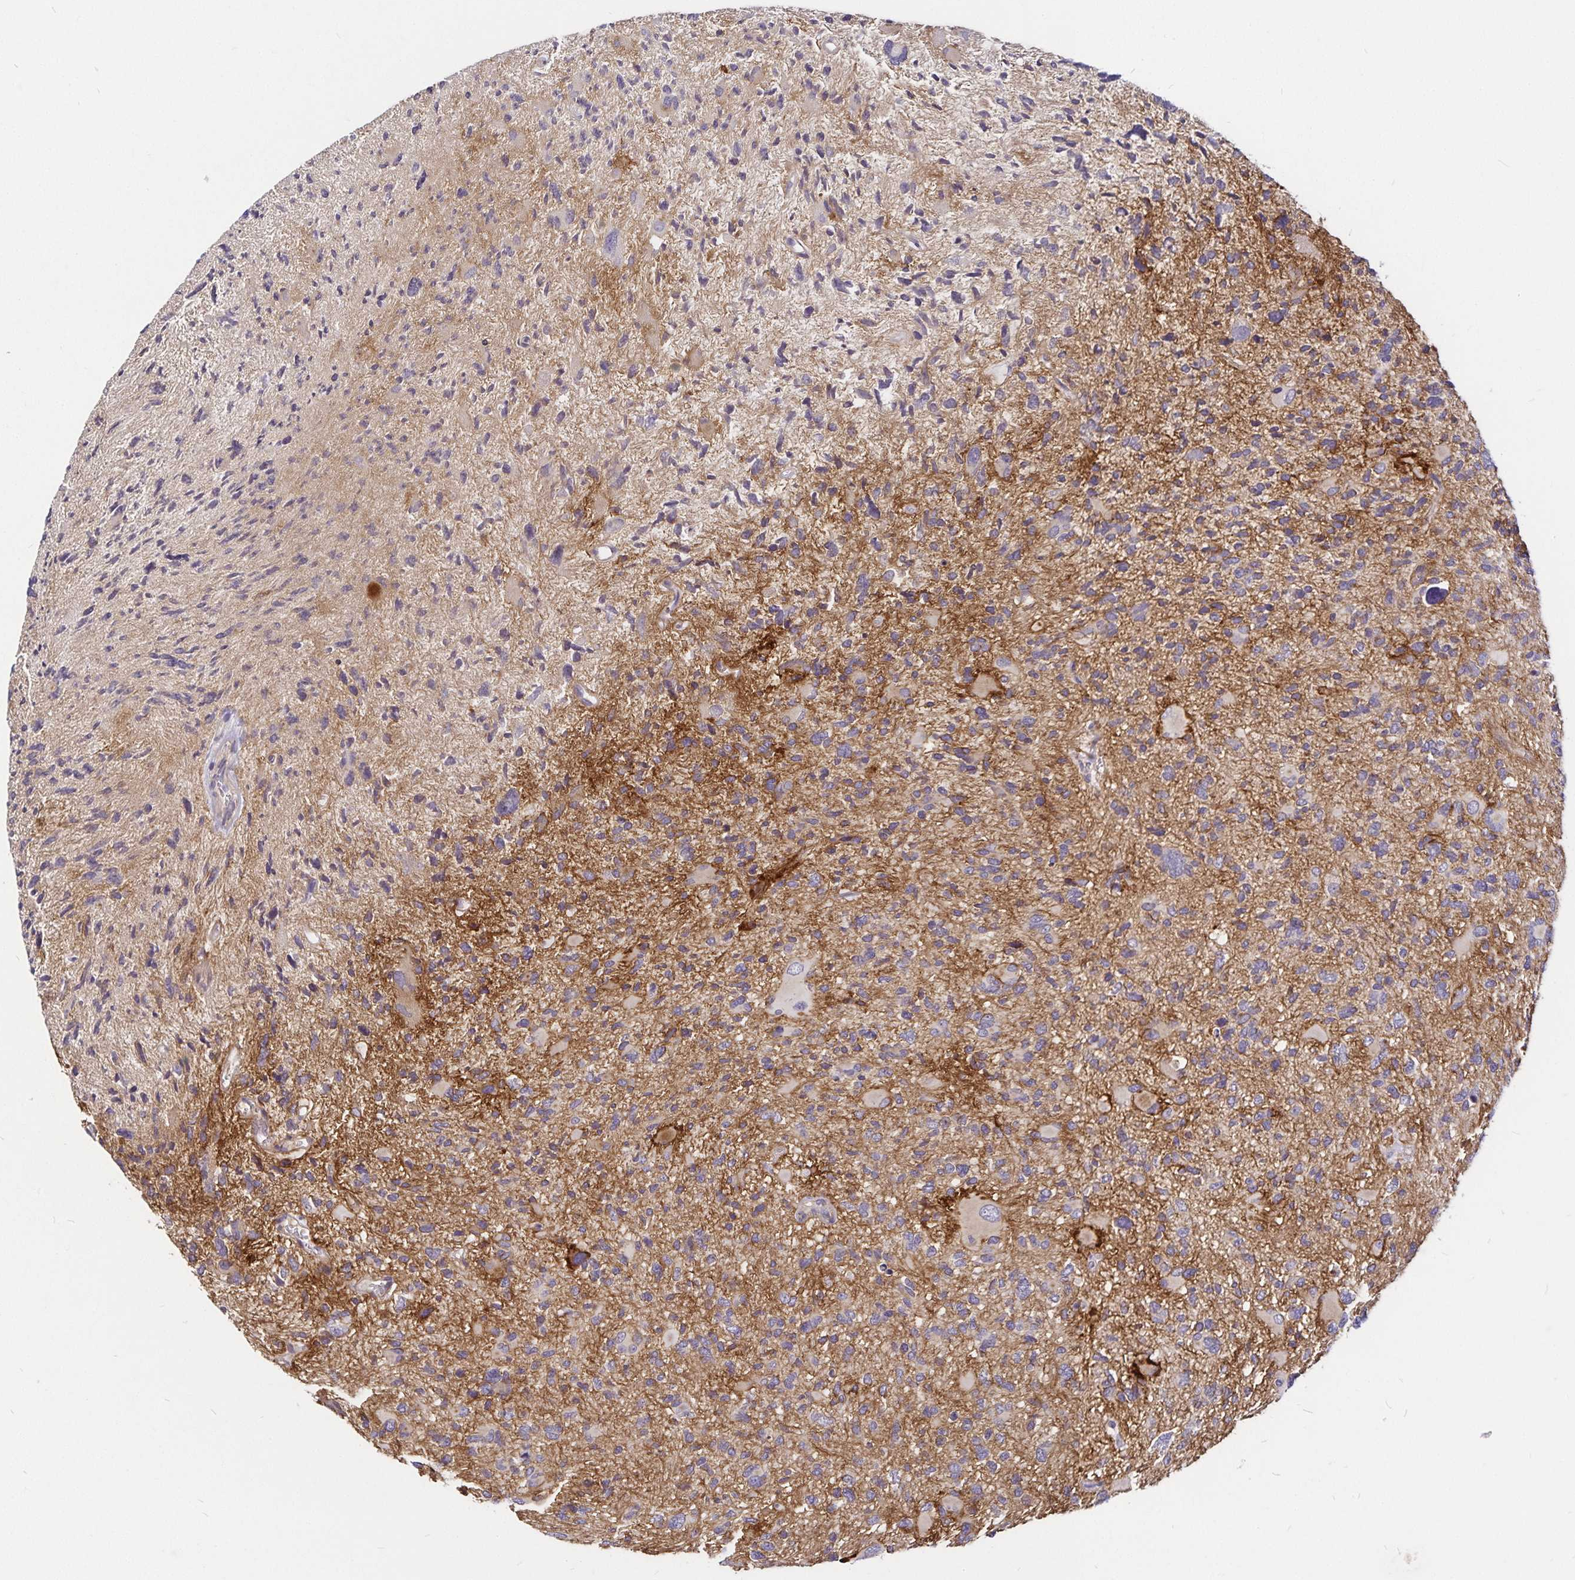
{"staining": {"intensity": "negative", "quantity": "none", "location": "none"}, "tissue": "glioma", "cell_type": "Tumor cells", "image_type": "cancer", "snomed": [{"axis": "morphology", "description": "Glioma, malignant, High grade"}, {"axis": "topography", "description": "Brain"}], "caption": "The histopathology image reveals no significant positivity in tumor cells of malignant glioma (high-grade).", "gene": "GNG12", "patient": {"sex": "female", "age": 11}}